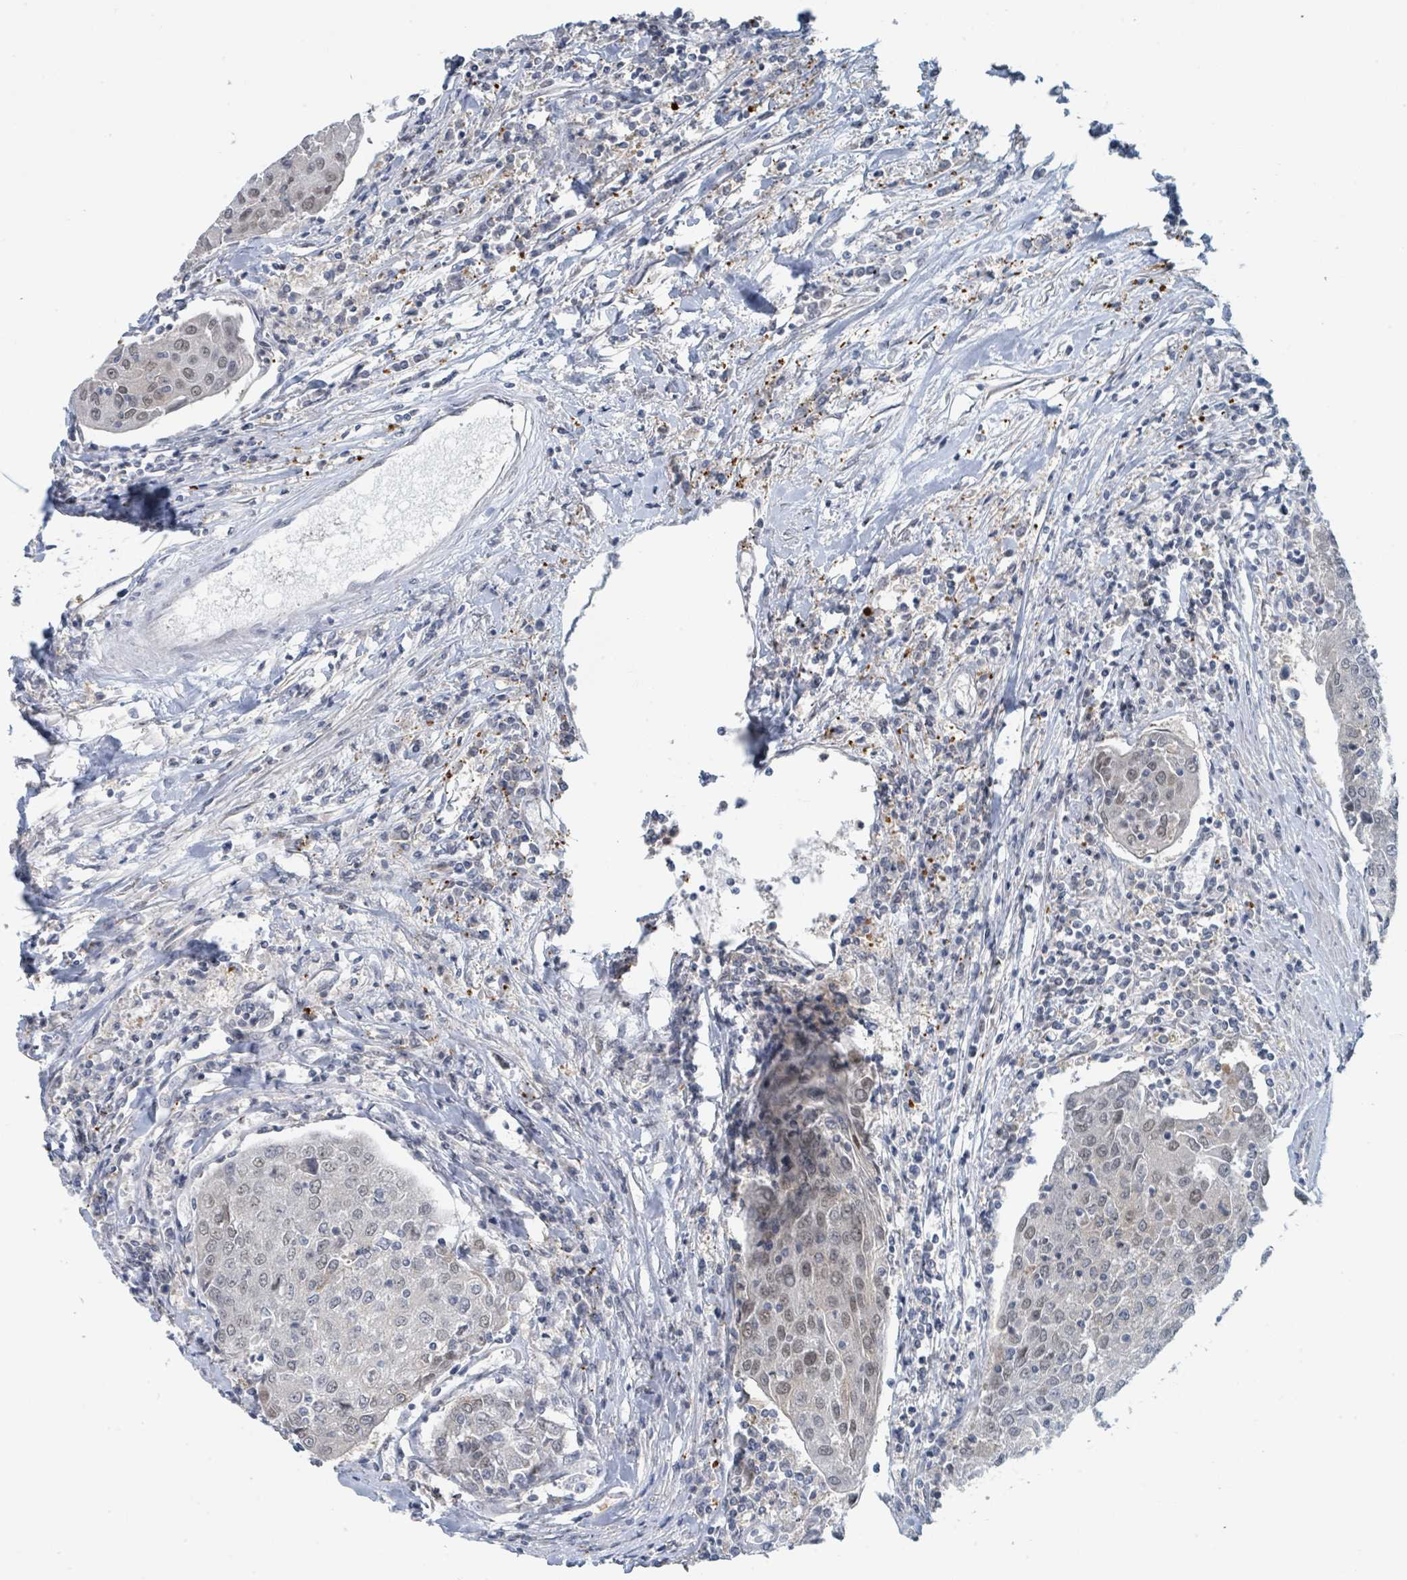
{"staining": {"intensity": "weak", "quantity": "25%-75%", "location": "nuclear"}, "tissue": "urothelial cancer", "cell_type": "Tumor cells", "image_type": "cancer", "snomed": [{"axis": "morphology", "description": "Urothelial carcinoma, High grade"}, {"axis": "topography", "description": "Urinary bladder"}], "caption": "High-grade urothelial carcinoma was stained to show a protein in brown. There is low levels of weak nuclear expression in about 25%-75% of tumor cells. (DAB (3,3'-diaminobenzidine) = brown stain, brightfield microscopy at high magnification).", "gene": "ANKRD55", "patient": {"sex": "female", "age": 85}}